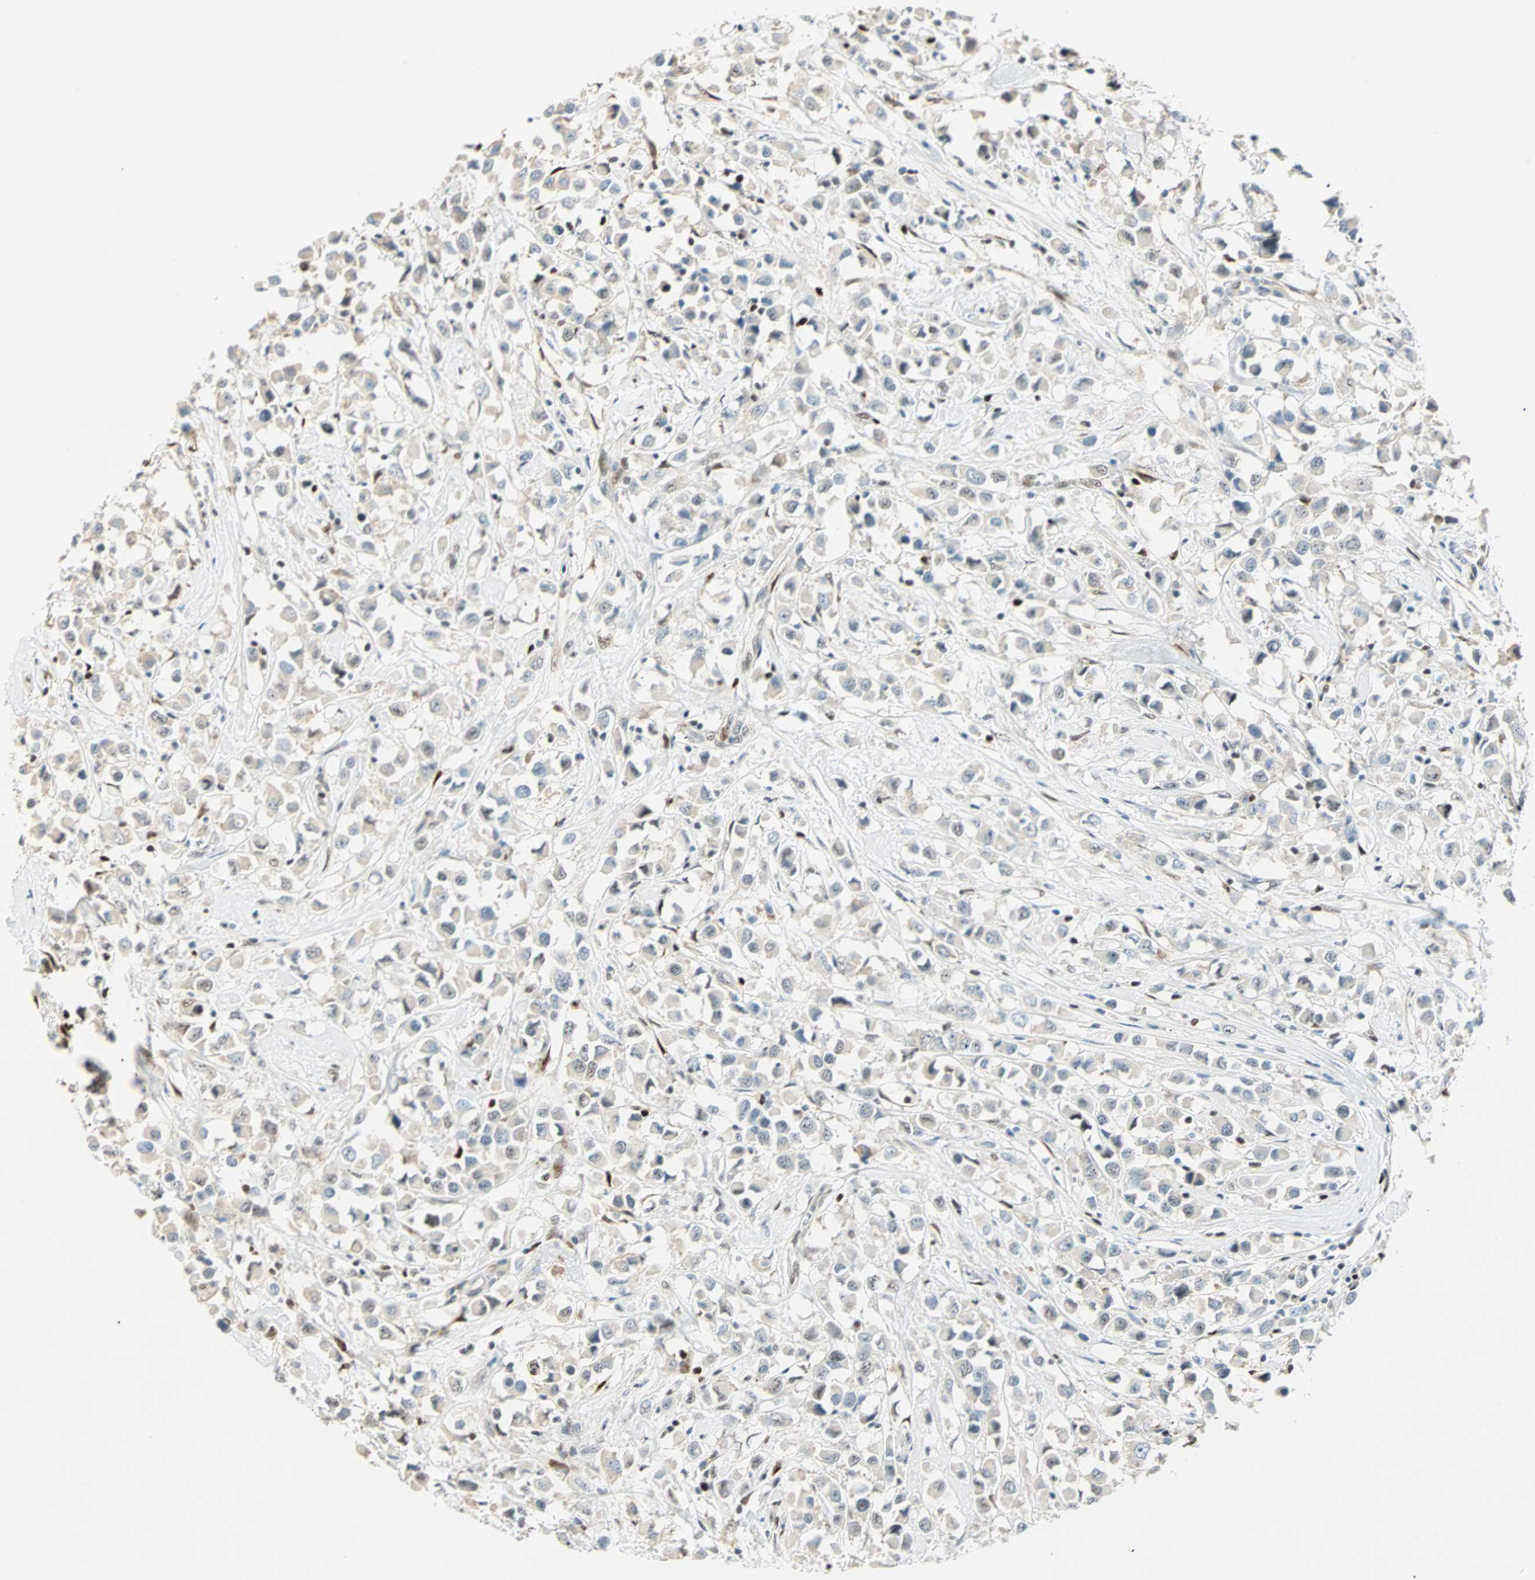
{"staining": {"intensity": "weak", "quantity": "<25%", "location": "cytoplasmic/membranous"}, "tissue": "breast cancer", "cell_type": "Tumor cells", "image_type": "cancer", "snomed": [{"axis": "morphology", "description": "Duct carcinoma"}, {"axis": "topography", "description": "Breast"}], "caption": "Immunohistochemical staining of breast cancer (intraductal carcinoma) reveals no significant positivity in tumor cells.", "gene": "MSX2", "patient": {"sex": "female", "age": 61}}